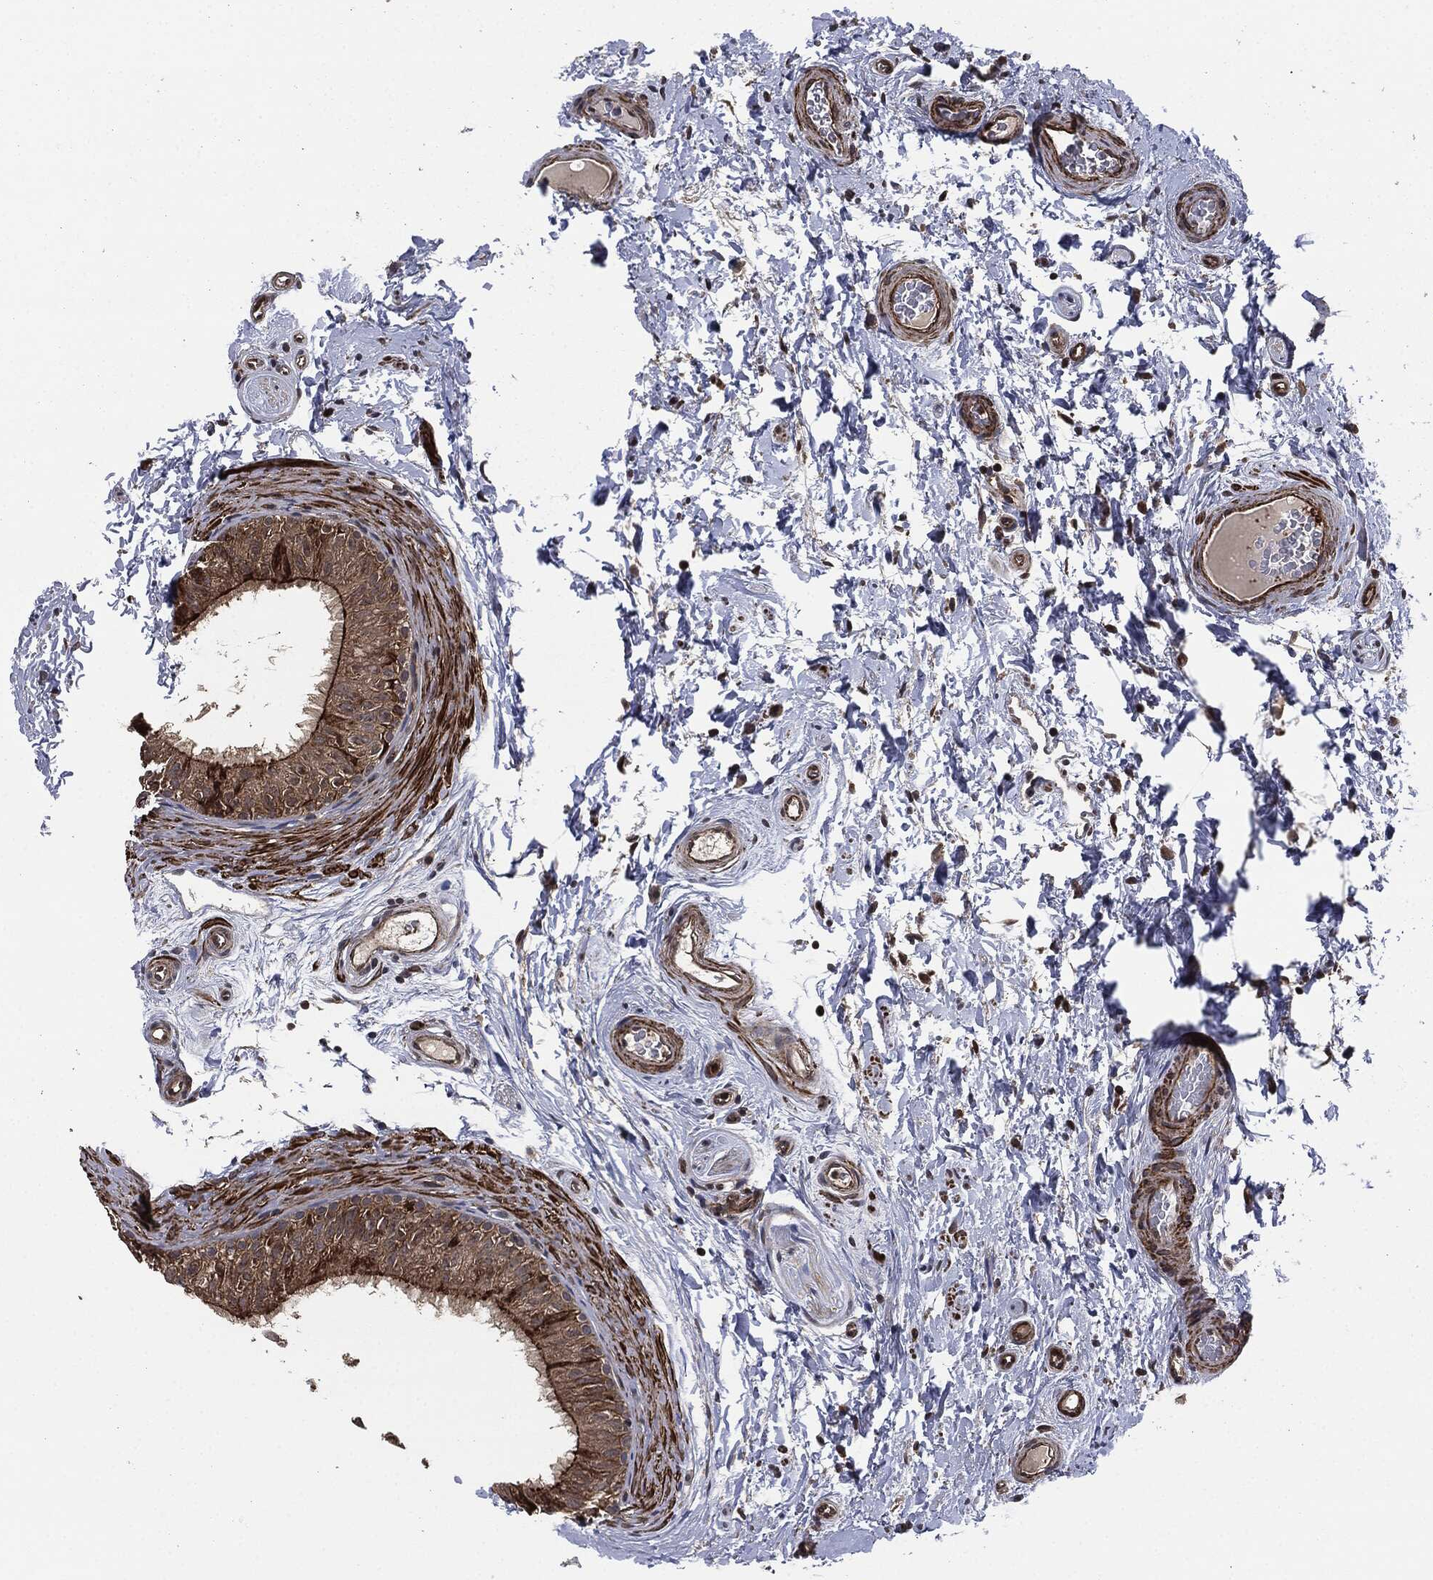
{"staining": {"intensity": "moderate", "quantity": "25%-75%", "location": "cytoplasmic/membranous"}, "tissue": "epididymis", "cell_type": "Glandular cells", "image_type": "normal", "snomed": [{"axis": "morphology", "description": "Normal tissue, NOS"}, {"axis": "topography", "description": "Epididymis"}], "caption": "Unremarkable epididymis shows moderate cytoplasmic/membranous expression in about 25%-75% of glandular cells.", "gene": "UBR1", "patient": {"sex": "male", "age": 34}}